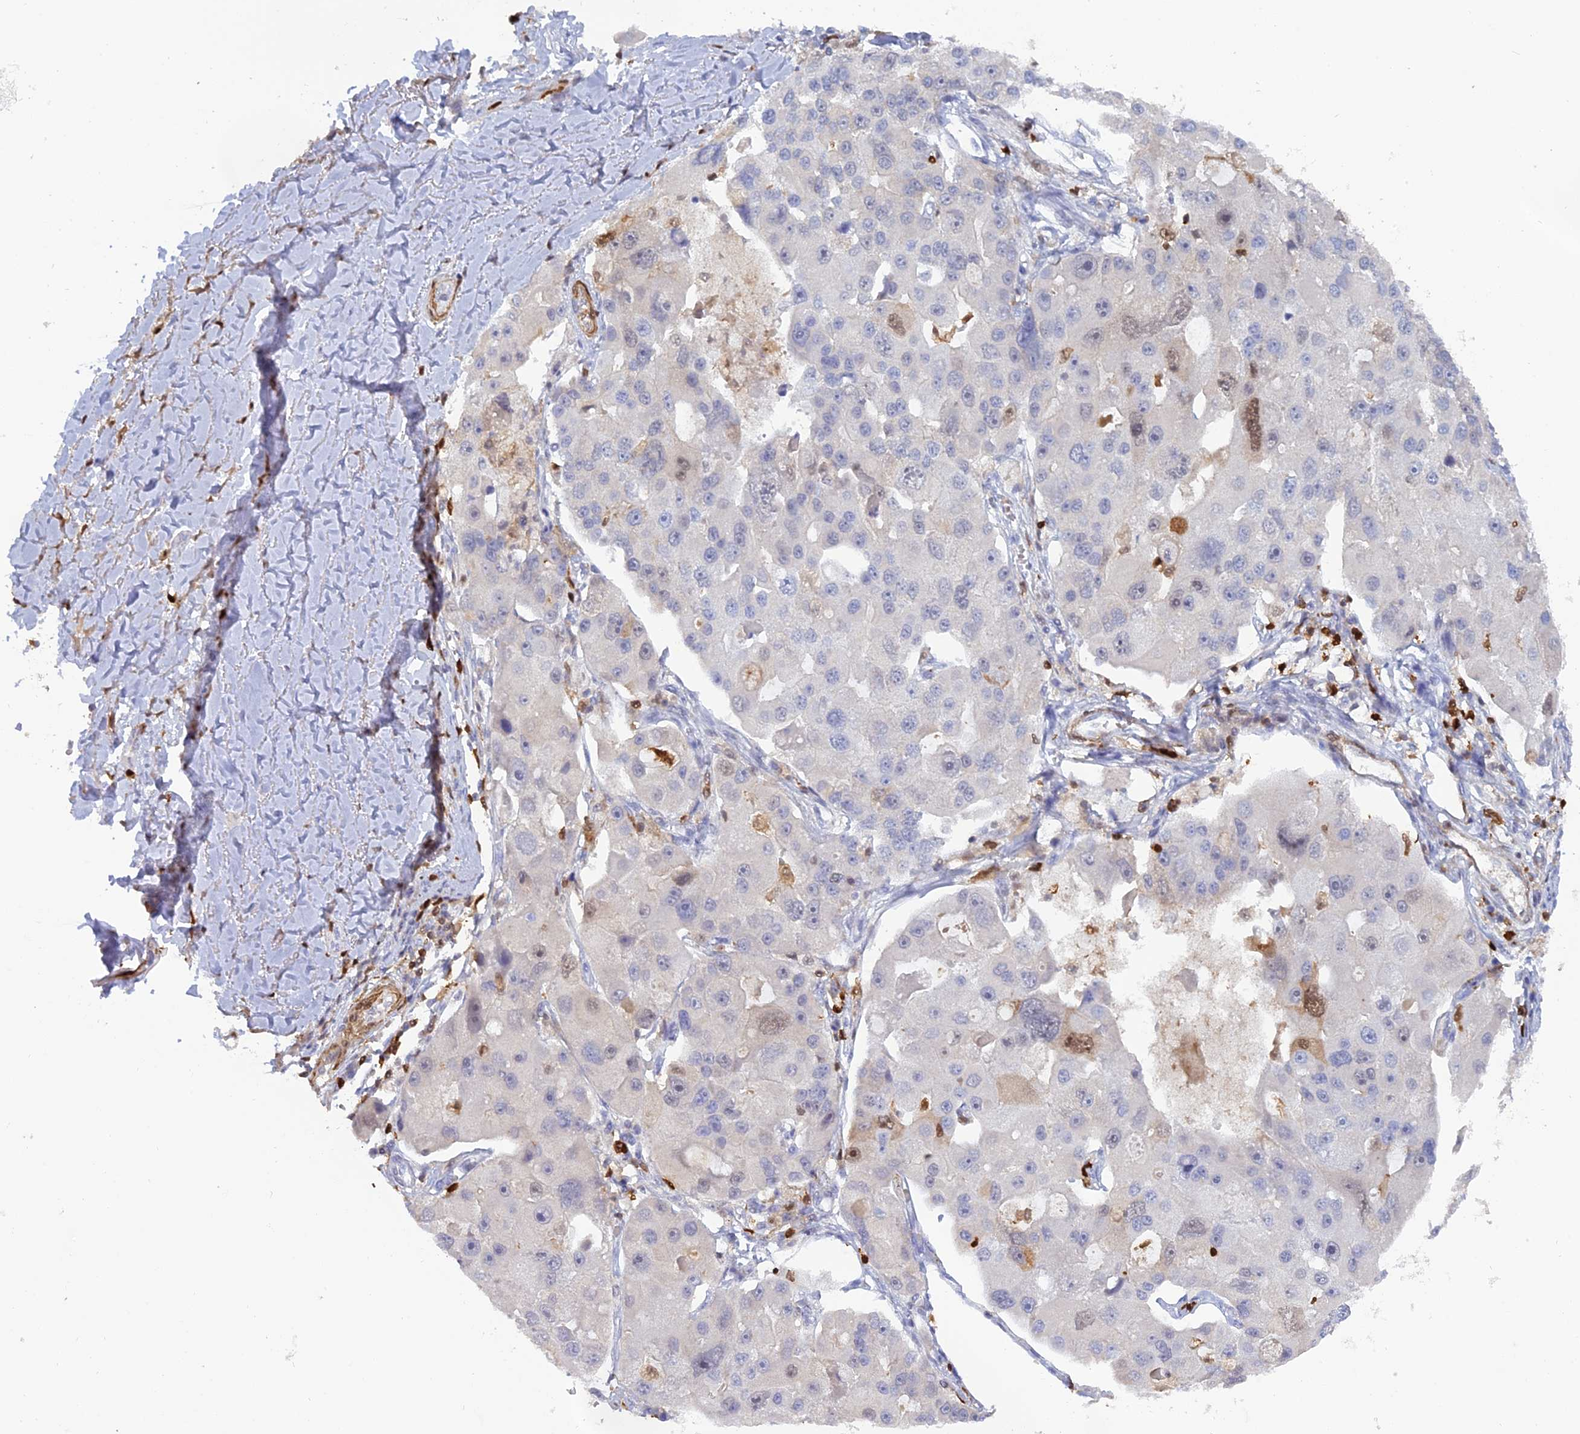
{"staining": {"intensity": "negative", "quantity": "none", "location": "none"}, "tissue": "lung cancer", "cell_type": "Tumor cells", "image_type": "cancer", "snomed": [{"axis": "morphology", "description": "Adenocarcinoma, NOS"}, {"axis": "topography", "description": "Lung"}], "caption": "Tumor cells are negative for protein expression in human lung adenocarcinoma.", "gene": "PGBD4", "patient": {"sex": "female", "age": 54}}